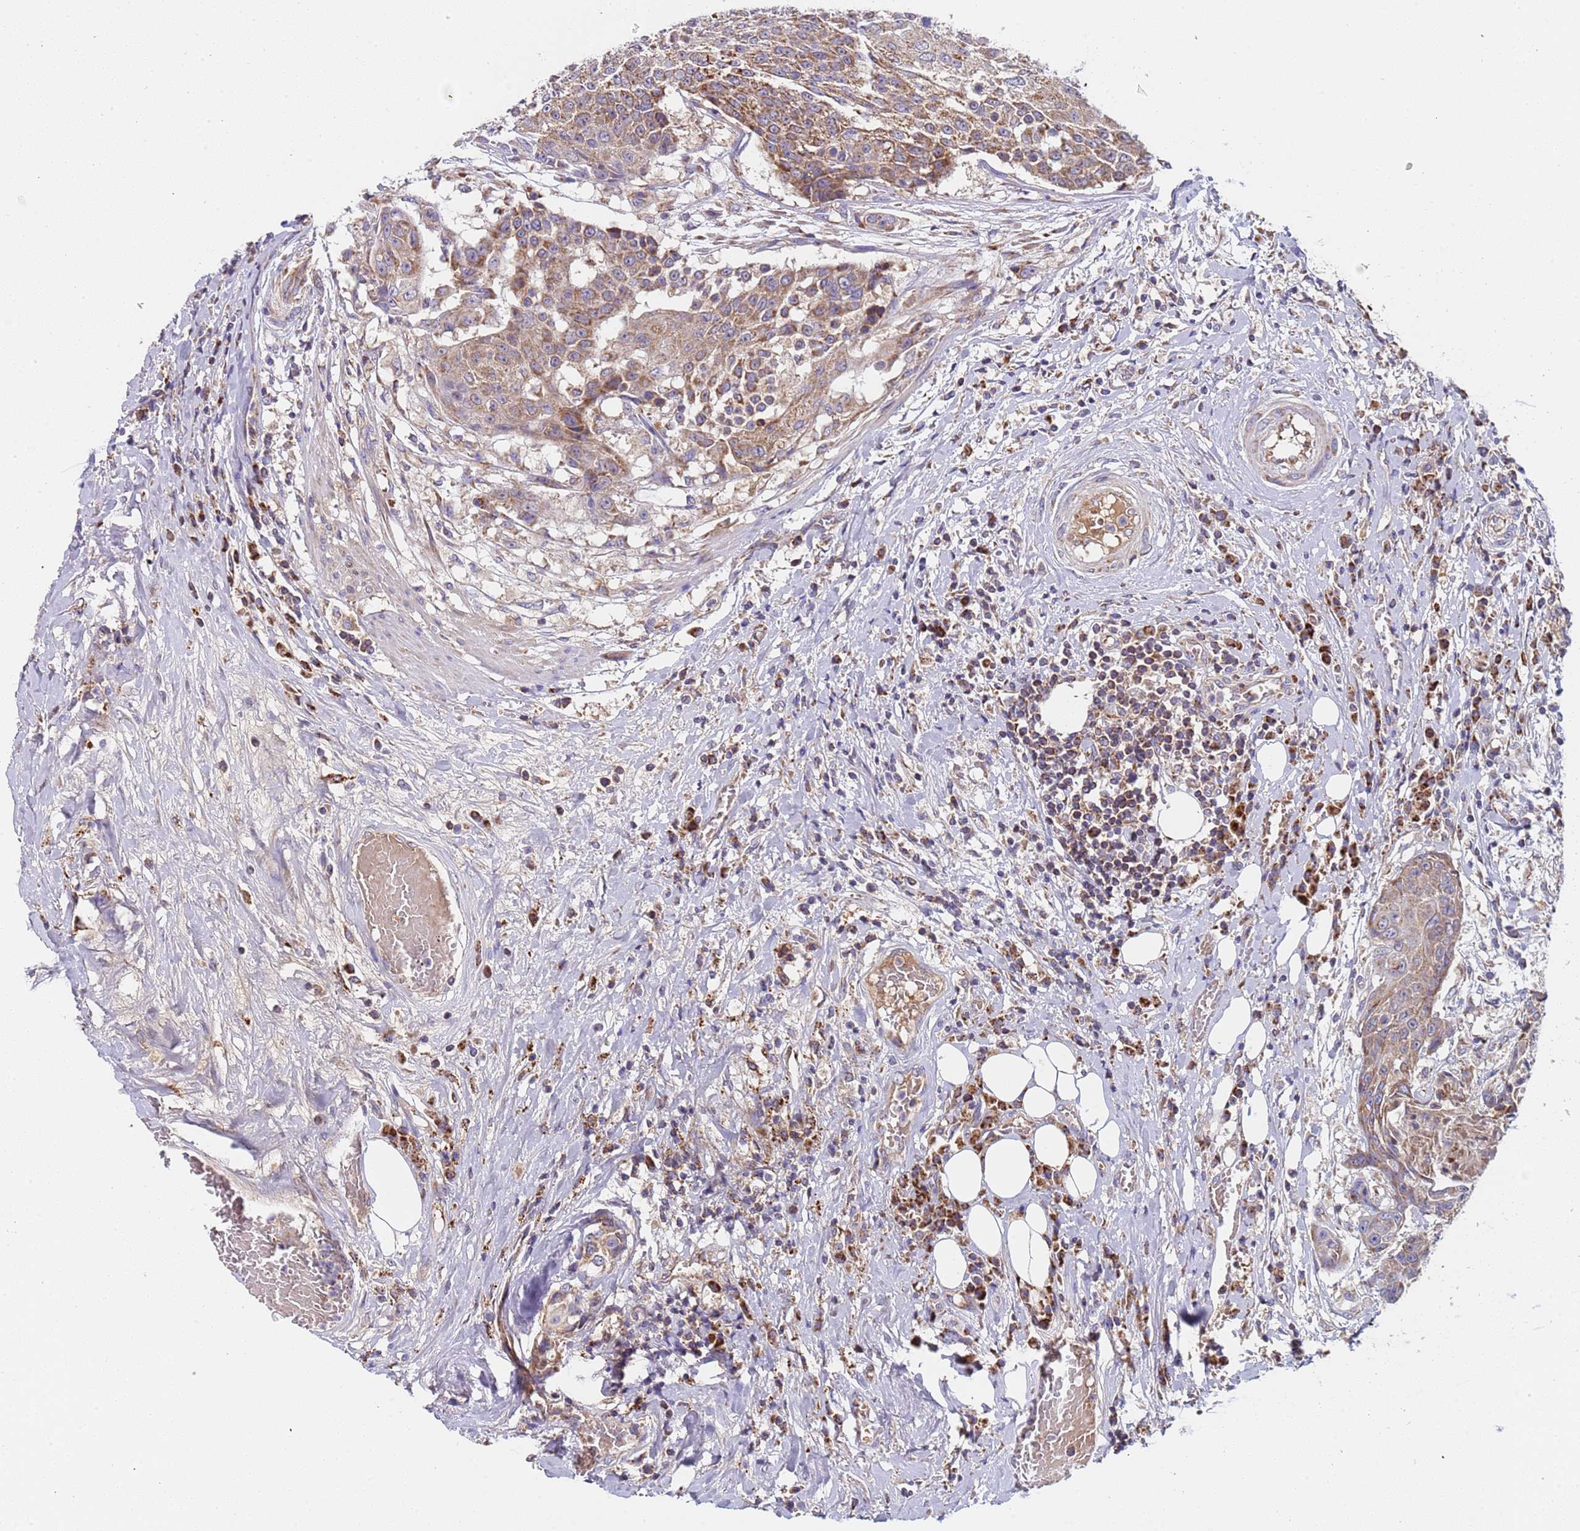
{"staining": {"intensity": "moderate", "quantity": ">75%", "location": "cytoplasmic/membranous"}, "tissue": "urothelial cancer", "cell_type": "Tumor cells", "image_type": "cancer", "snomed": [{"axis": "morphology", "description": "Urothelial carcinoma, High grade"}, {"axis": "topography", "description": "Urinary bladder"}], "caption": "Protein staining exhibits moderate cytoplasmic/membranous staining in approximately >75% of tumor cells in urothelial cancer.", "gene": "TMEM126A", "patient": {"sex": "female", "age": 63}}